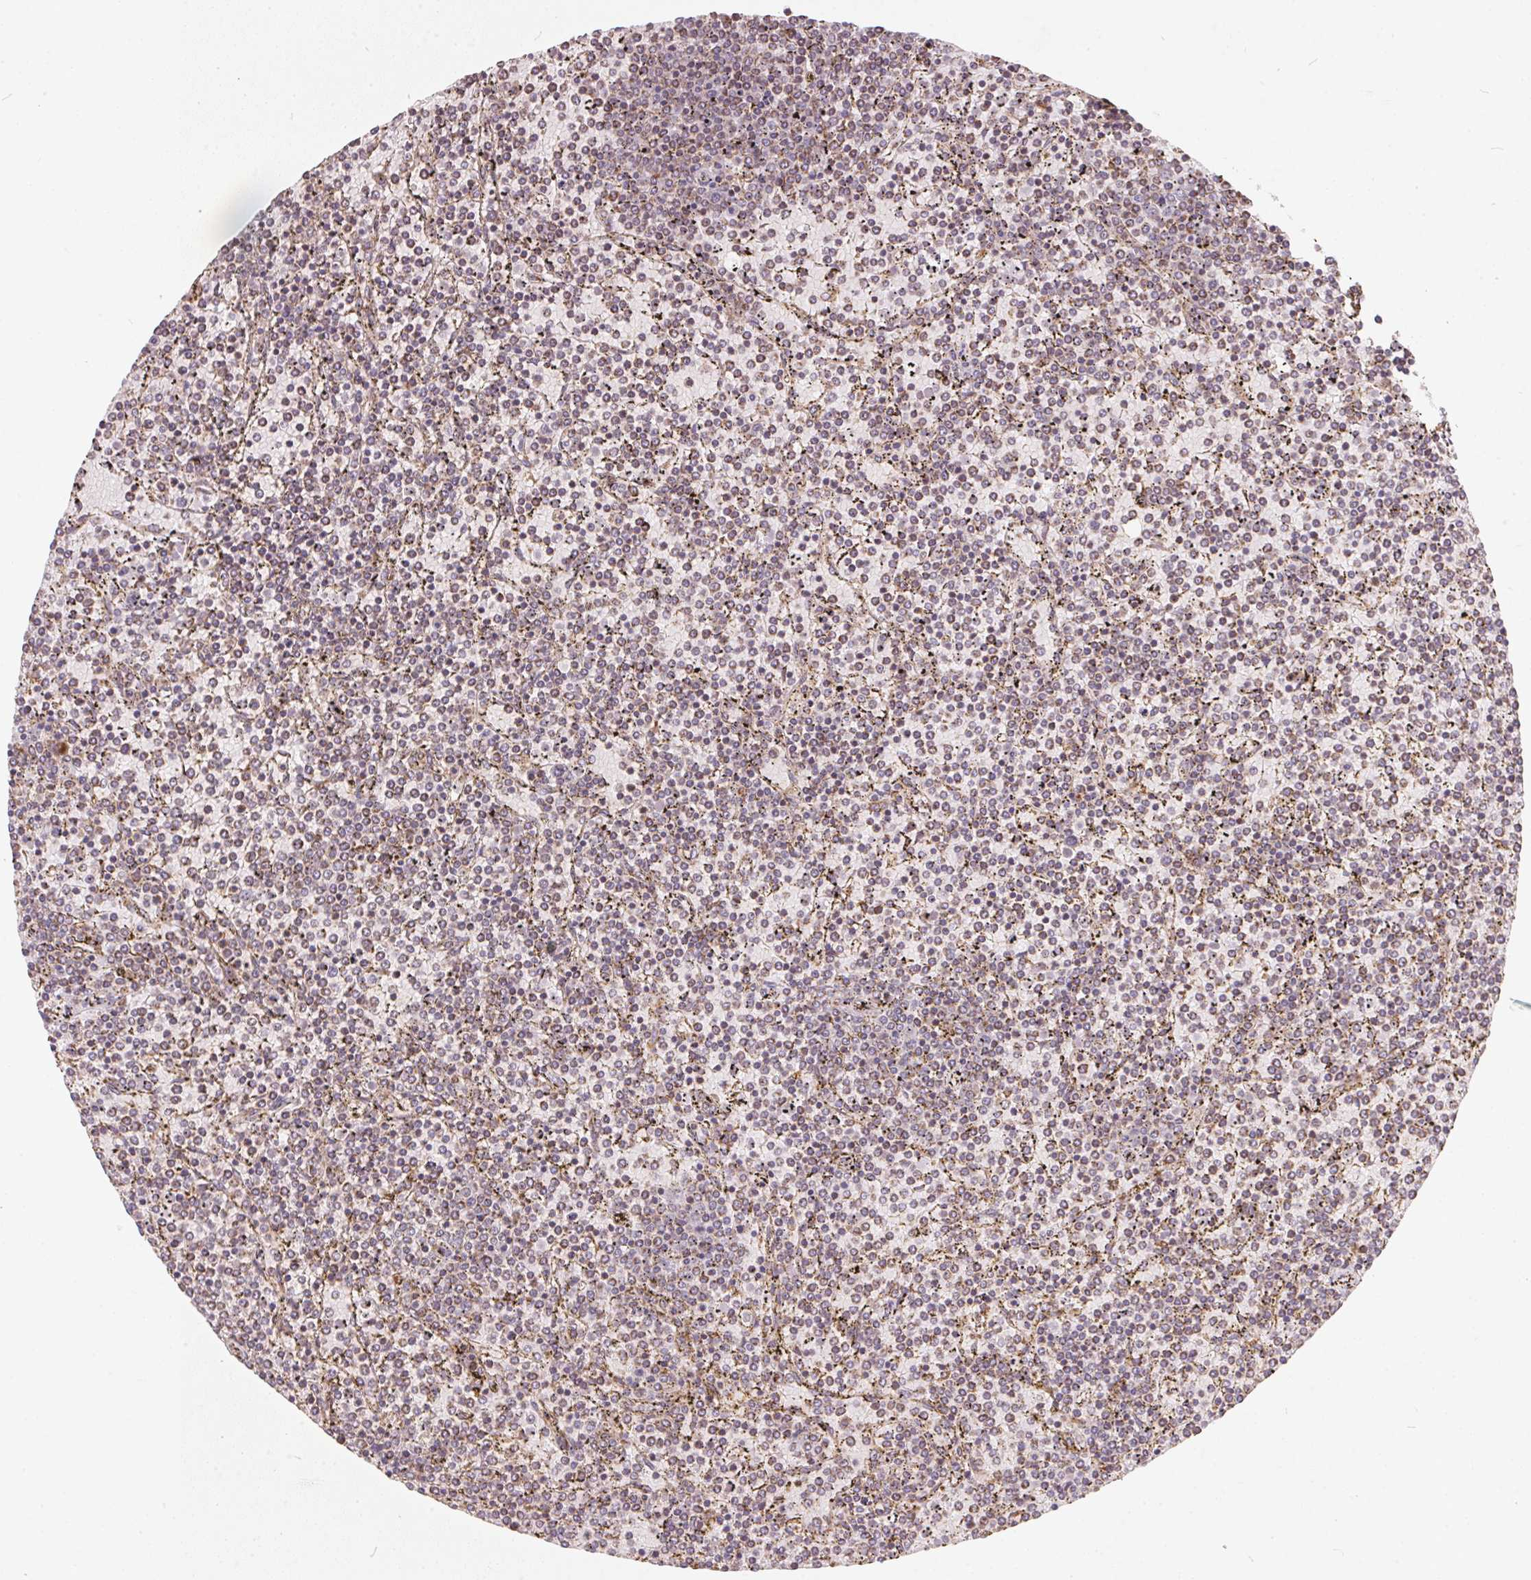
{"staining": {"intensity": "weak", "quantity": "25%-75%", "location": "cytoplasmic/membranous"}, "tissue": "lymphoma", "cell_type": "Tumor cells", "image_type": "cancer", "snomed": [{"axis": "morphology", "description": "Malignant lymphoma, non-Hodgkin's type, Low grade"}, {"axis": "topography", "description": "Spleen"}], "caption": "Lymphoma stained for a protein (brown) reveals weak cytoplasmic/membranous positive positivity in approximately 25%-75% of tumor cells.", "gene": "VWA5B2", "patient": {"sex": "female", "age": 77}}